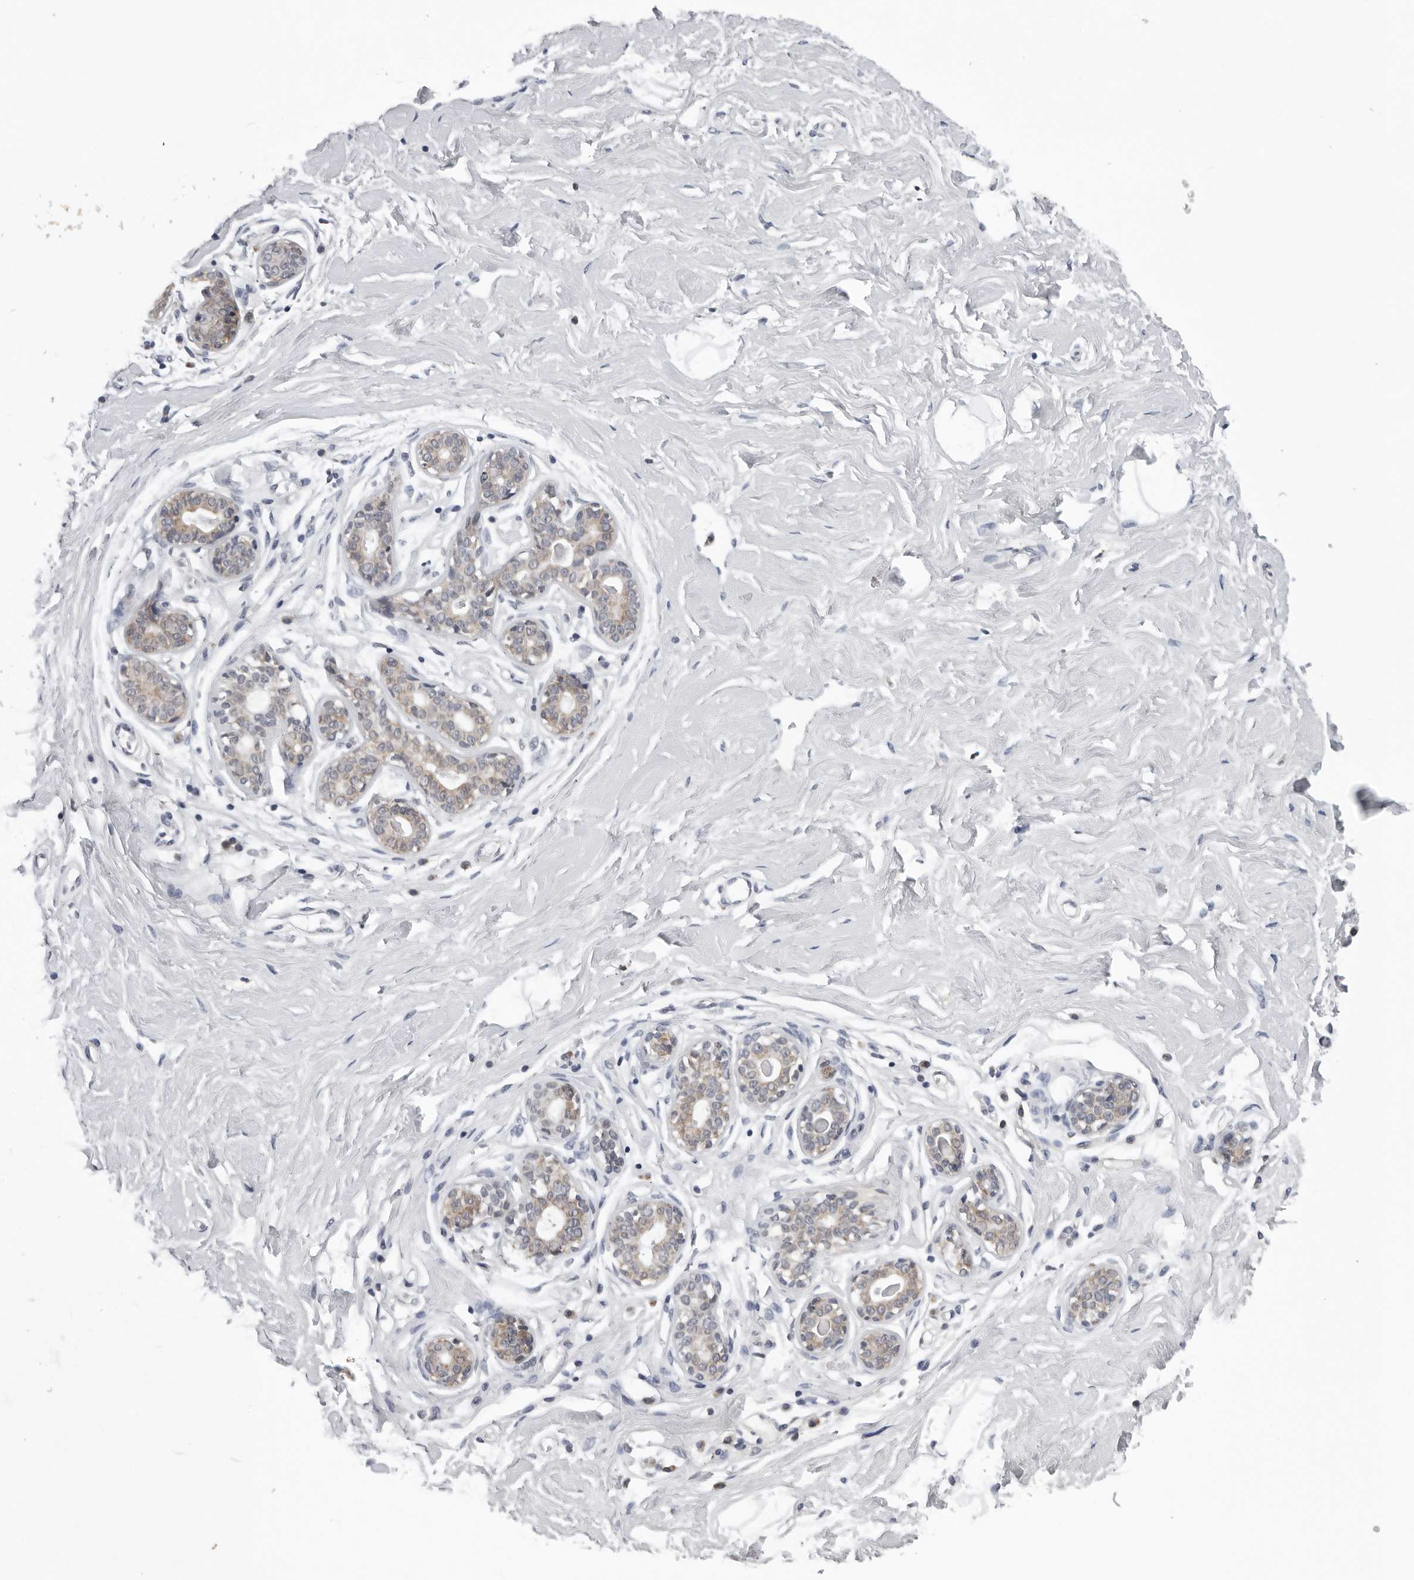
{"staining": {"intensity": "negative", "quantity": "none", "location": "none"}, "tissue": "breast", "cell_type": "Adipocytes", "image_type": "normal", "snomed": [{"axis": "morphology", "description": "Normal tissue, NOS"}, {"axis": "morphology", "description": "Adenoma, NOS"}, {"axis": "topography", "description": "Breast"}], "caption": "Breast stained for a protein using immunohistochemistry (IHC) shows no expression adipocytes.", "gene": "CPT2", "patient": {"sex": "female", "age": 23}}